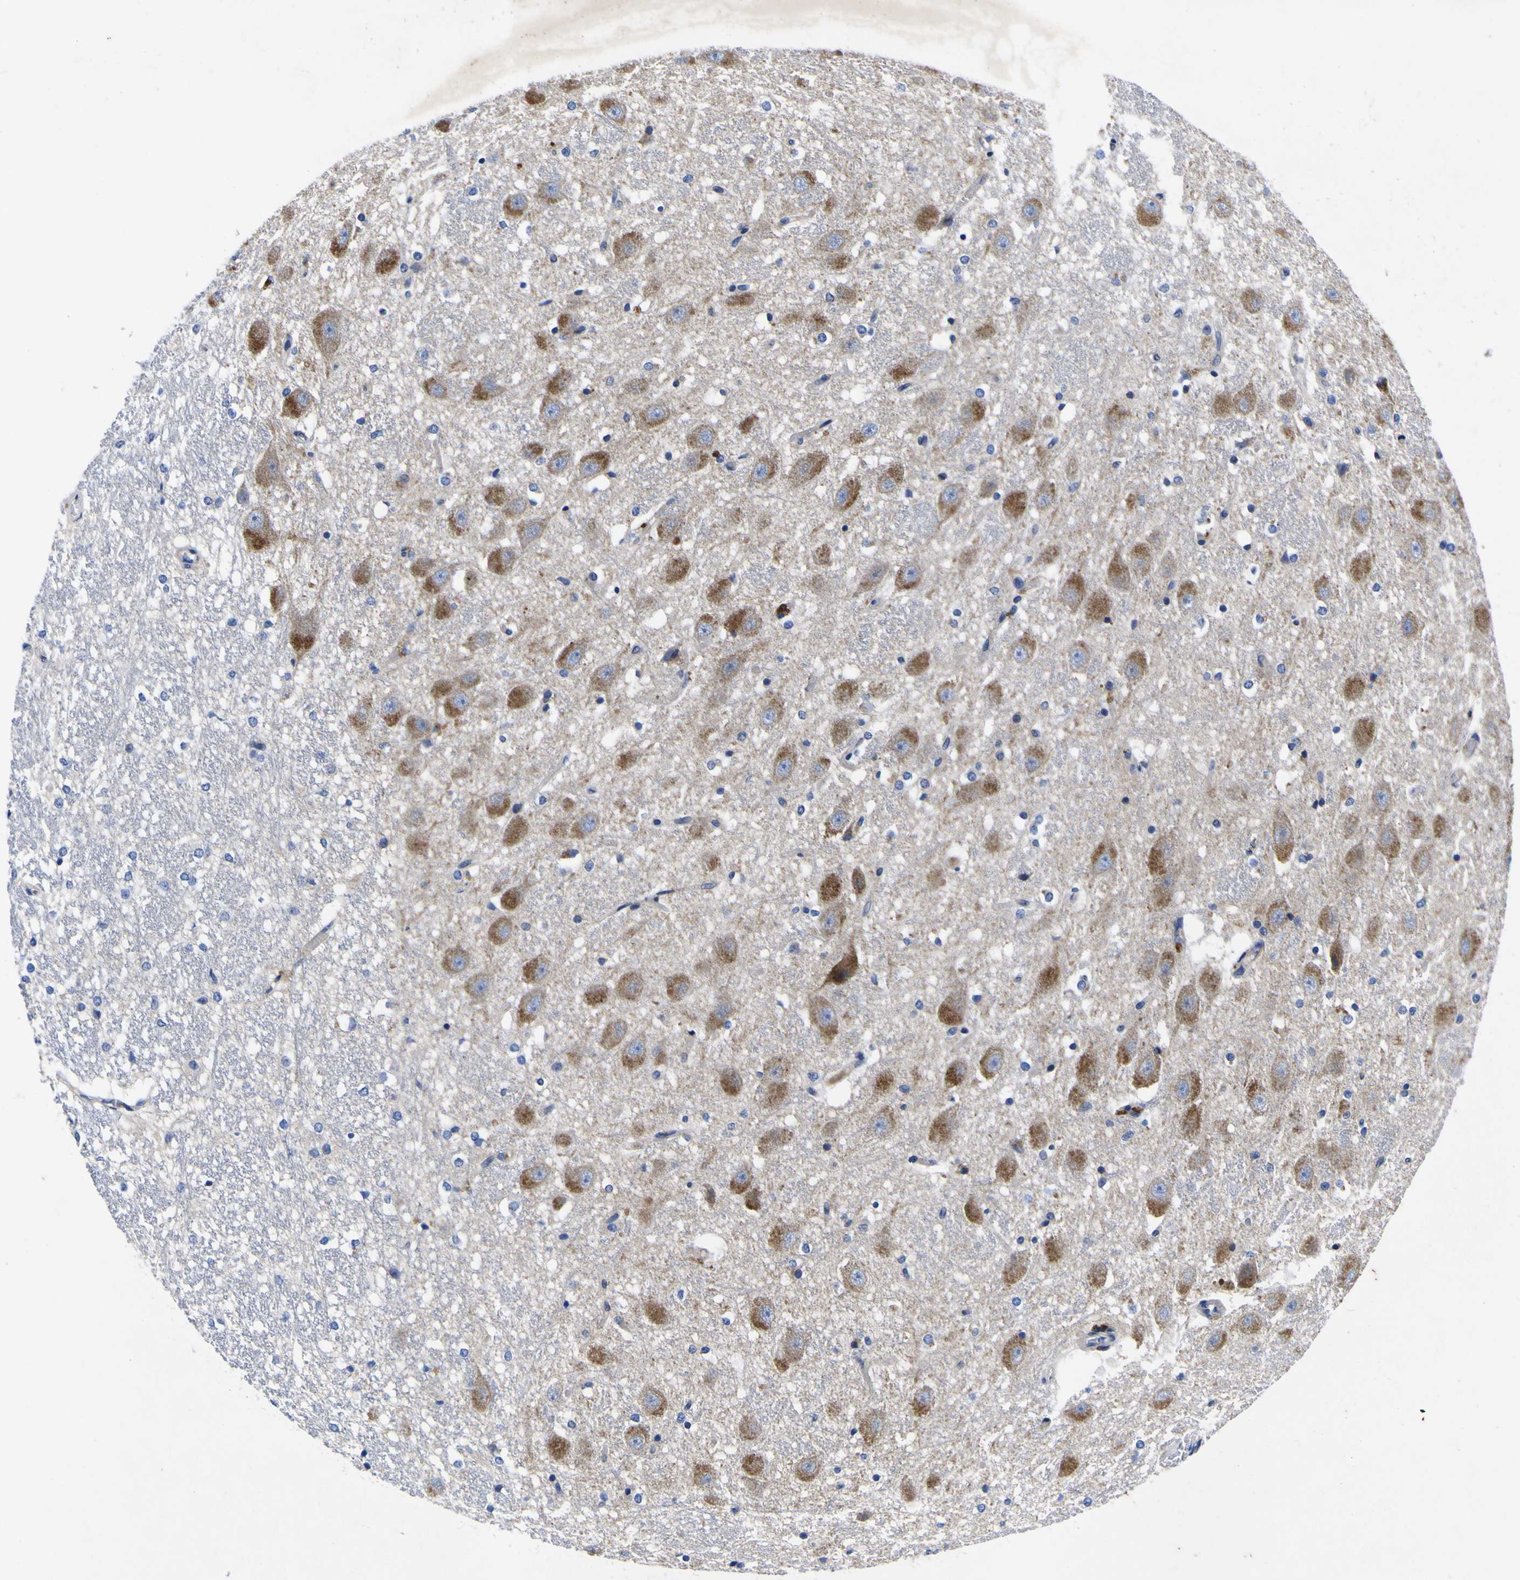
{"staining": {"intensity": "negative", "quantity": "none", "location": "none"}, "tissue": "hippocampus", "cell_type": "Glial cells", "image_type": "normal", "snomed": [{"axis": "morphology", "description": "Normal tissue, NOS"}, {"axis": "topography", "description": "Hippocampus"}], "caption": "The micrograph demonstrates no significant positivity in glial cells of hippocampus.", "gene": "VASN", "patient": {"sex": "female", "age": 19}}